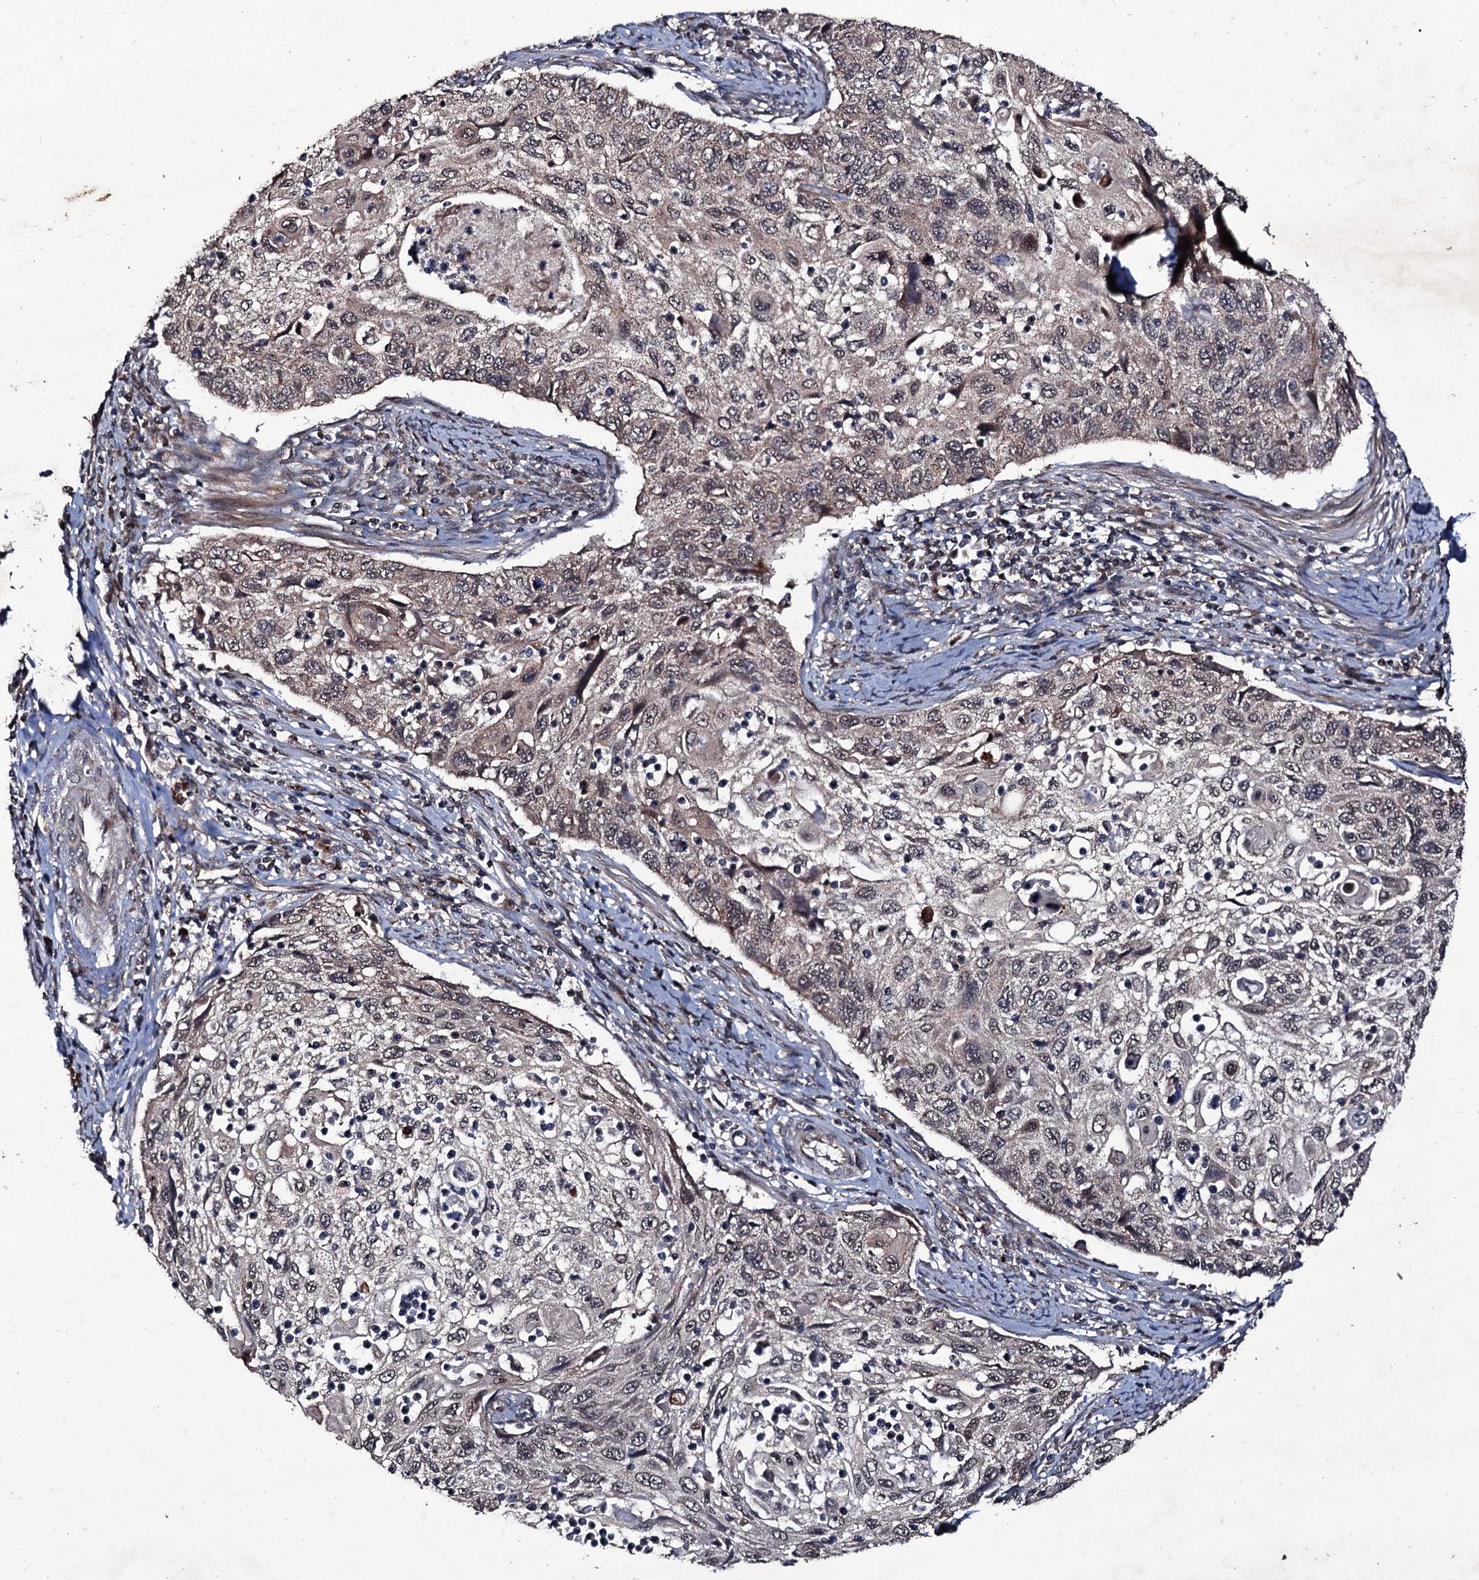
{"staining": {"intensity": "weak", "quantity": "25%-75%", "location": "cytoplasmic/membranous"}, "tissue": "cervical cancer", "cell_type": "Tumor cells", "image_type": "cancer", "snomed": [{"axis": "morphology", "description": "Squamous cell carcinoma, NOS"}, {"axis": "topography", "description": "Cervix"}], "caption": "High-magnification brightfield microscopy of cervical cancer (squamous cell carcinoma) stained with DAB (brown) and counterstained with hematoxylin (blue). tumor cells exhibit weak cytoplasmic/membranous positivity is appreciated in about25%-75% of cells. (DAB IHC with brightfield microscopy, high magnification).", "gene": "MRPS31", "patient": {"sex": "female", "age": 70}}